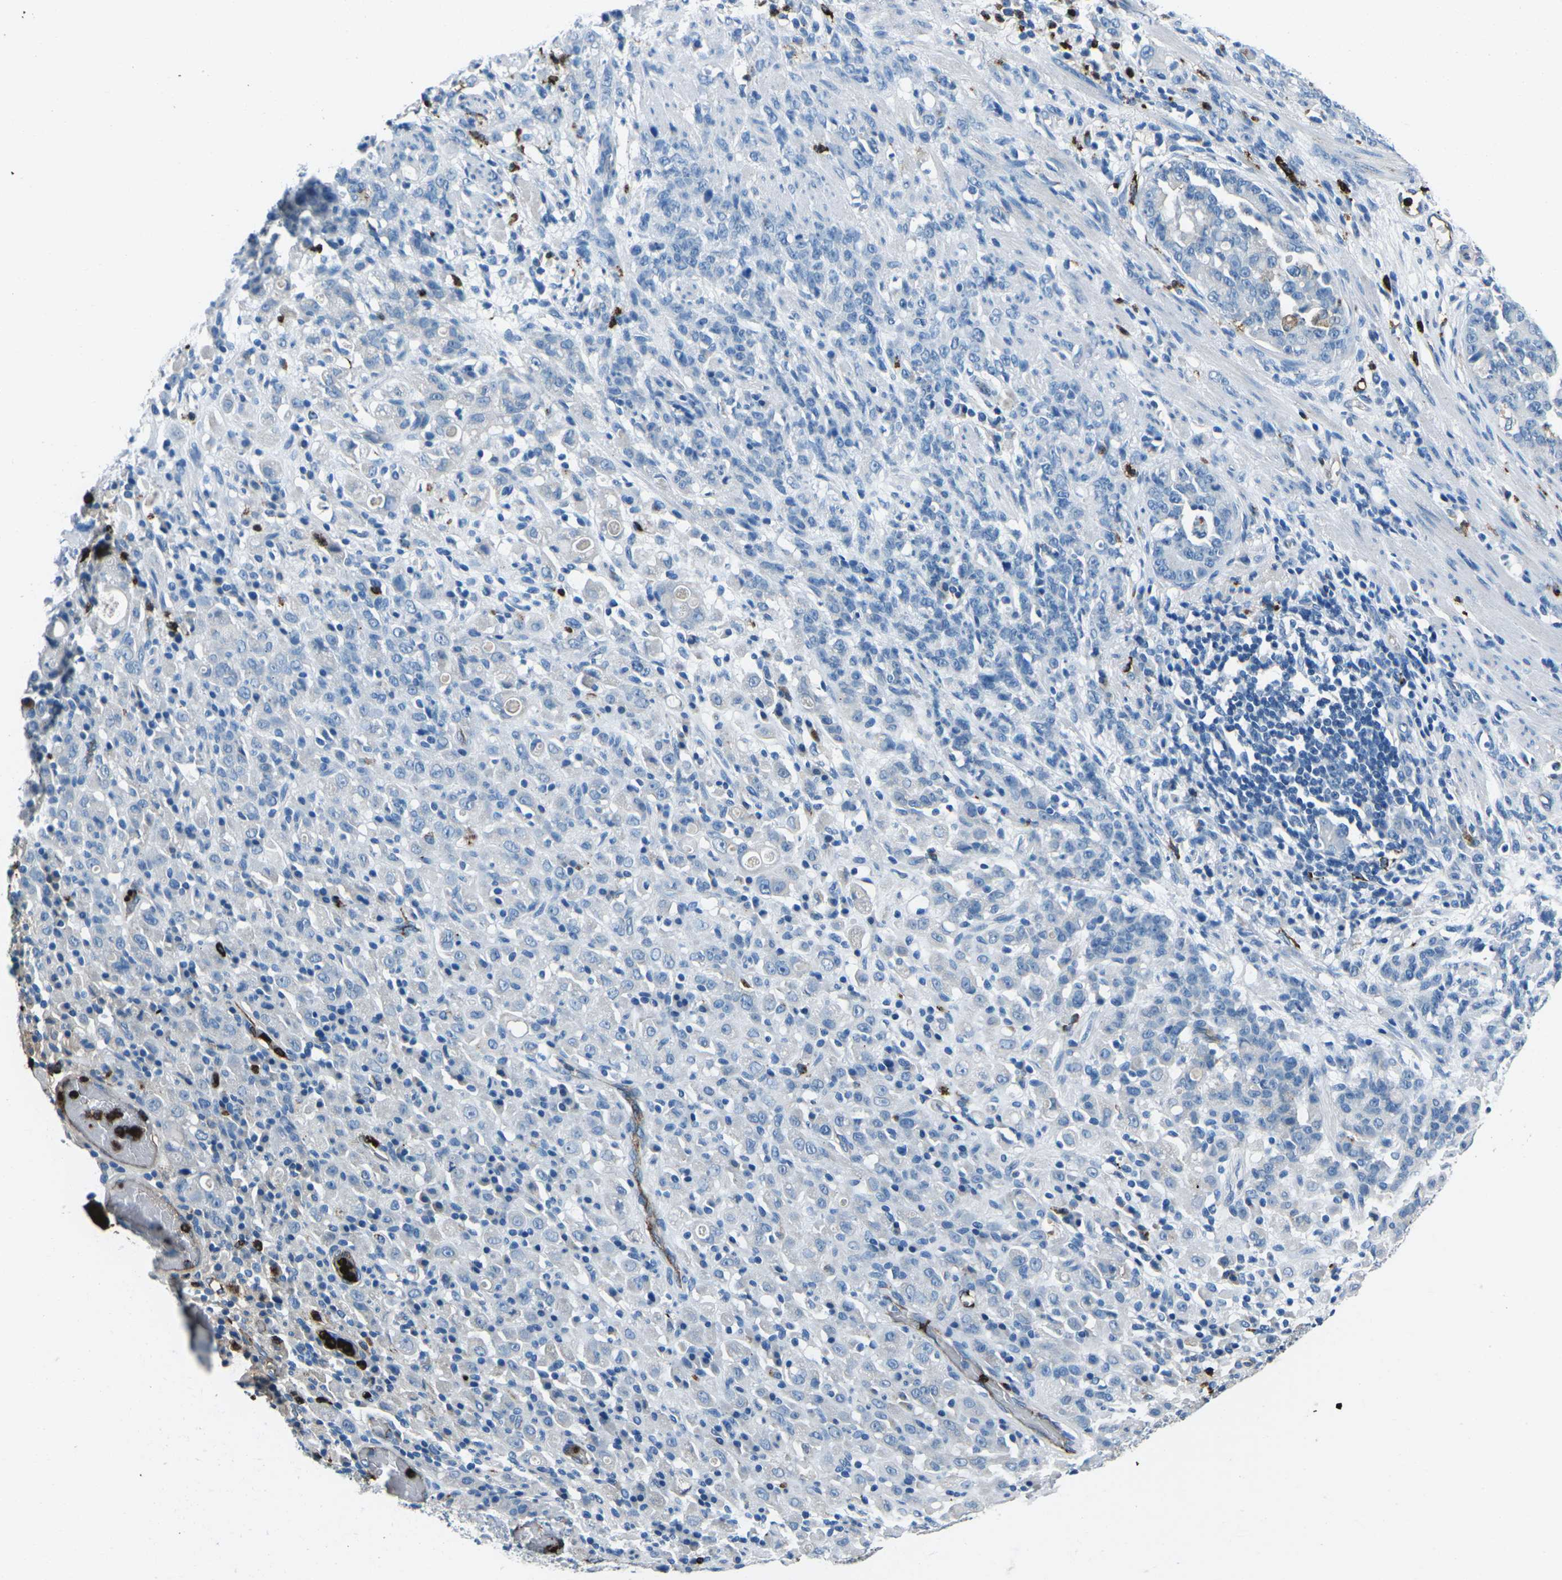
{"staining": {"intensity": "negative", "quantity": "none", "location": "none"}, "tissue": "stomach cancer", "cell_type": "Tumor cells", "image_type": "cancer", "snomed": [{"axis": "morphology", "description": "Adenocarcinoma, NOS"}, {"axis": "topography", "description": "Stomach, lower"}], "caption": "Immunohistochemical staining of stomach adenocarcinoma demonstrates no significant staining in tumor cells. (Immunohistochemistry (ihc), brightfield microscopy, high magnification).", "gene": "FCN1", "patient": {"sex": "male", "age": 88}}